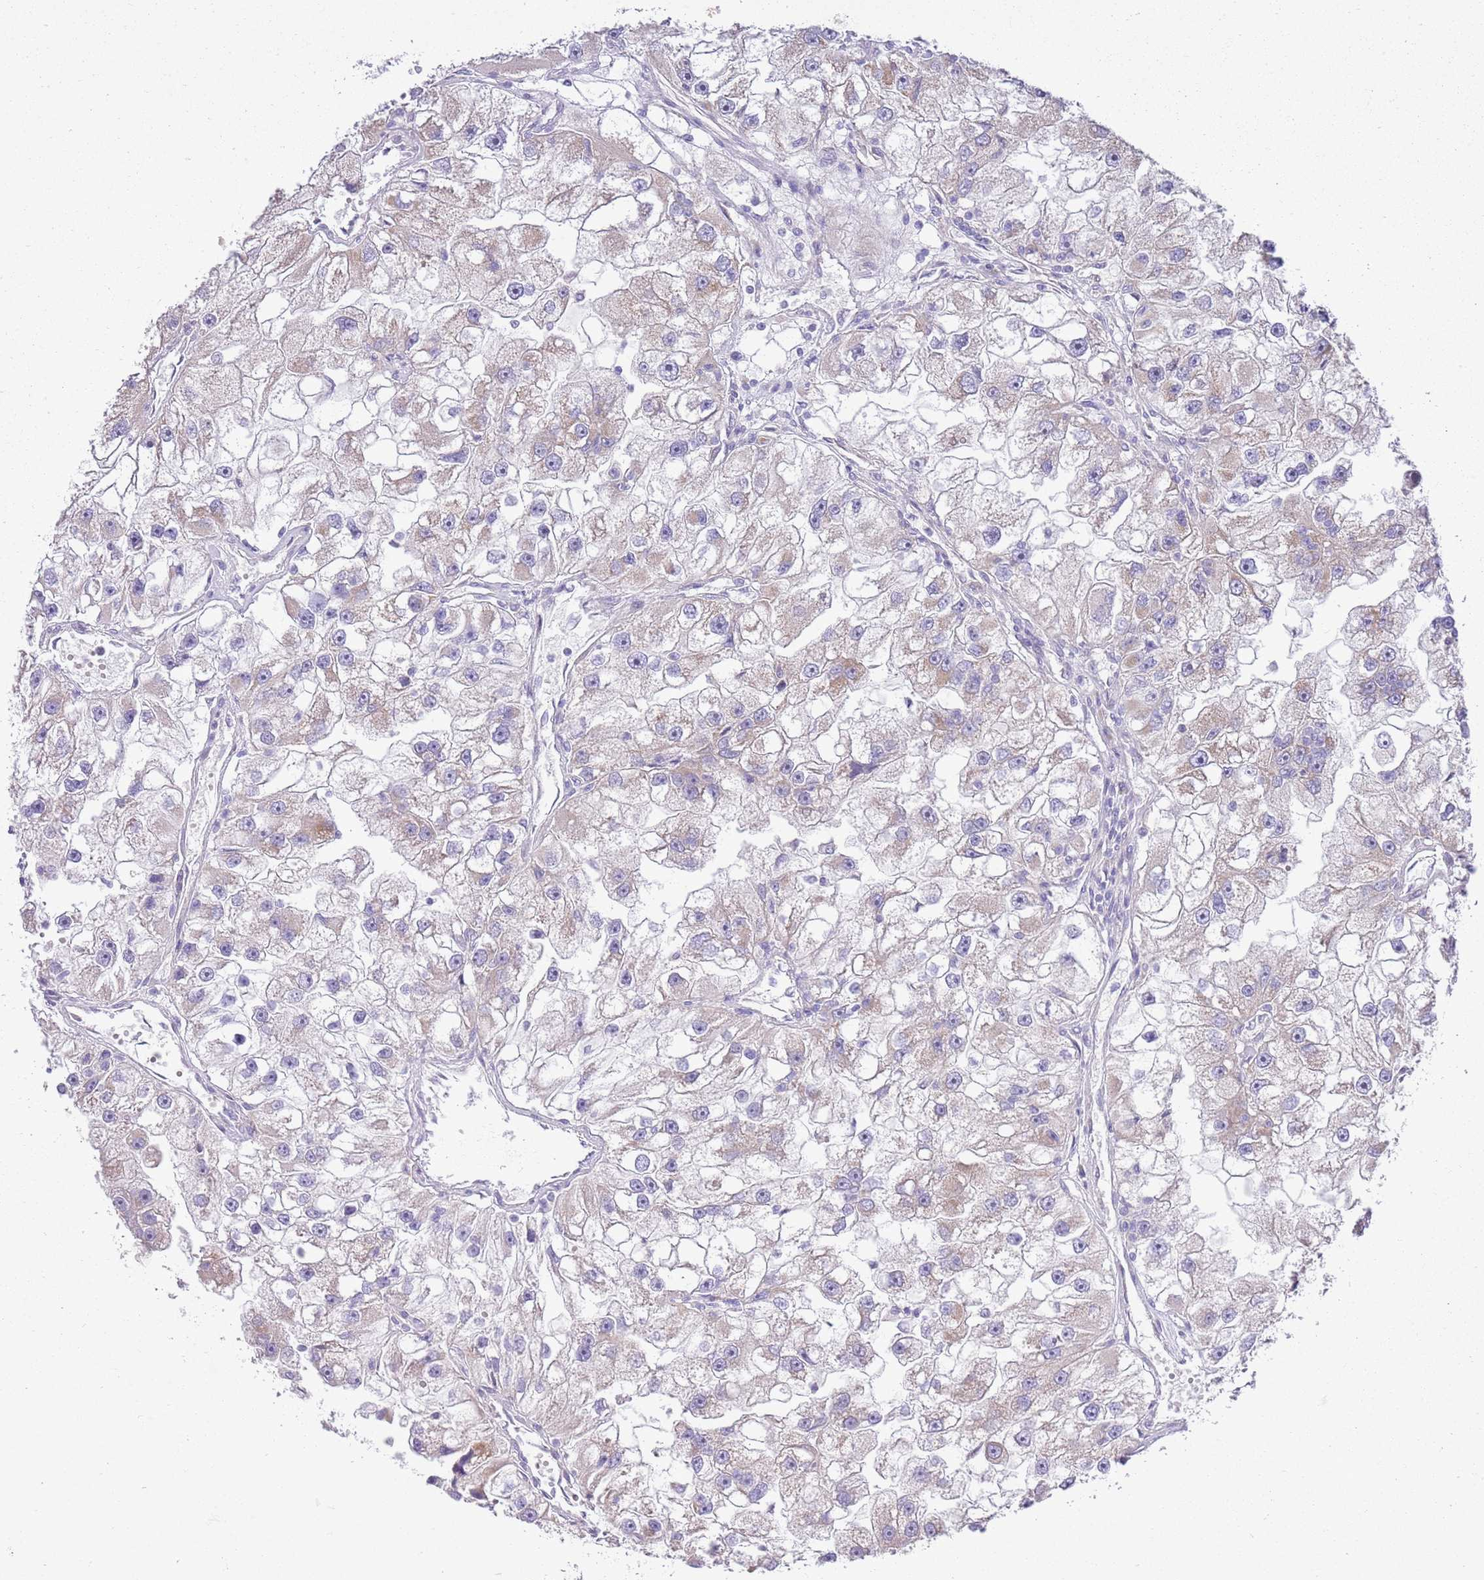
{"staining": {"intensity": "negative", "quantity": "none", "location": "none"}, "tissue": "renal cancer", "cell_type": "Tumor cells", "image_type": "cancer", "snomed": [{"axis": "morphology", "description": "Adenocarcinoma, NOS"}, {"axis": "topography", "description": "Kidney"}], "caption": "Renal cancer (adenocarcinoma) was stained to show a protein in brown. There is no significant positivity in tumor cells.", "gene": "OAZ2", "patient": {"sex": "male", "age": 63}}